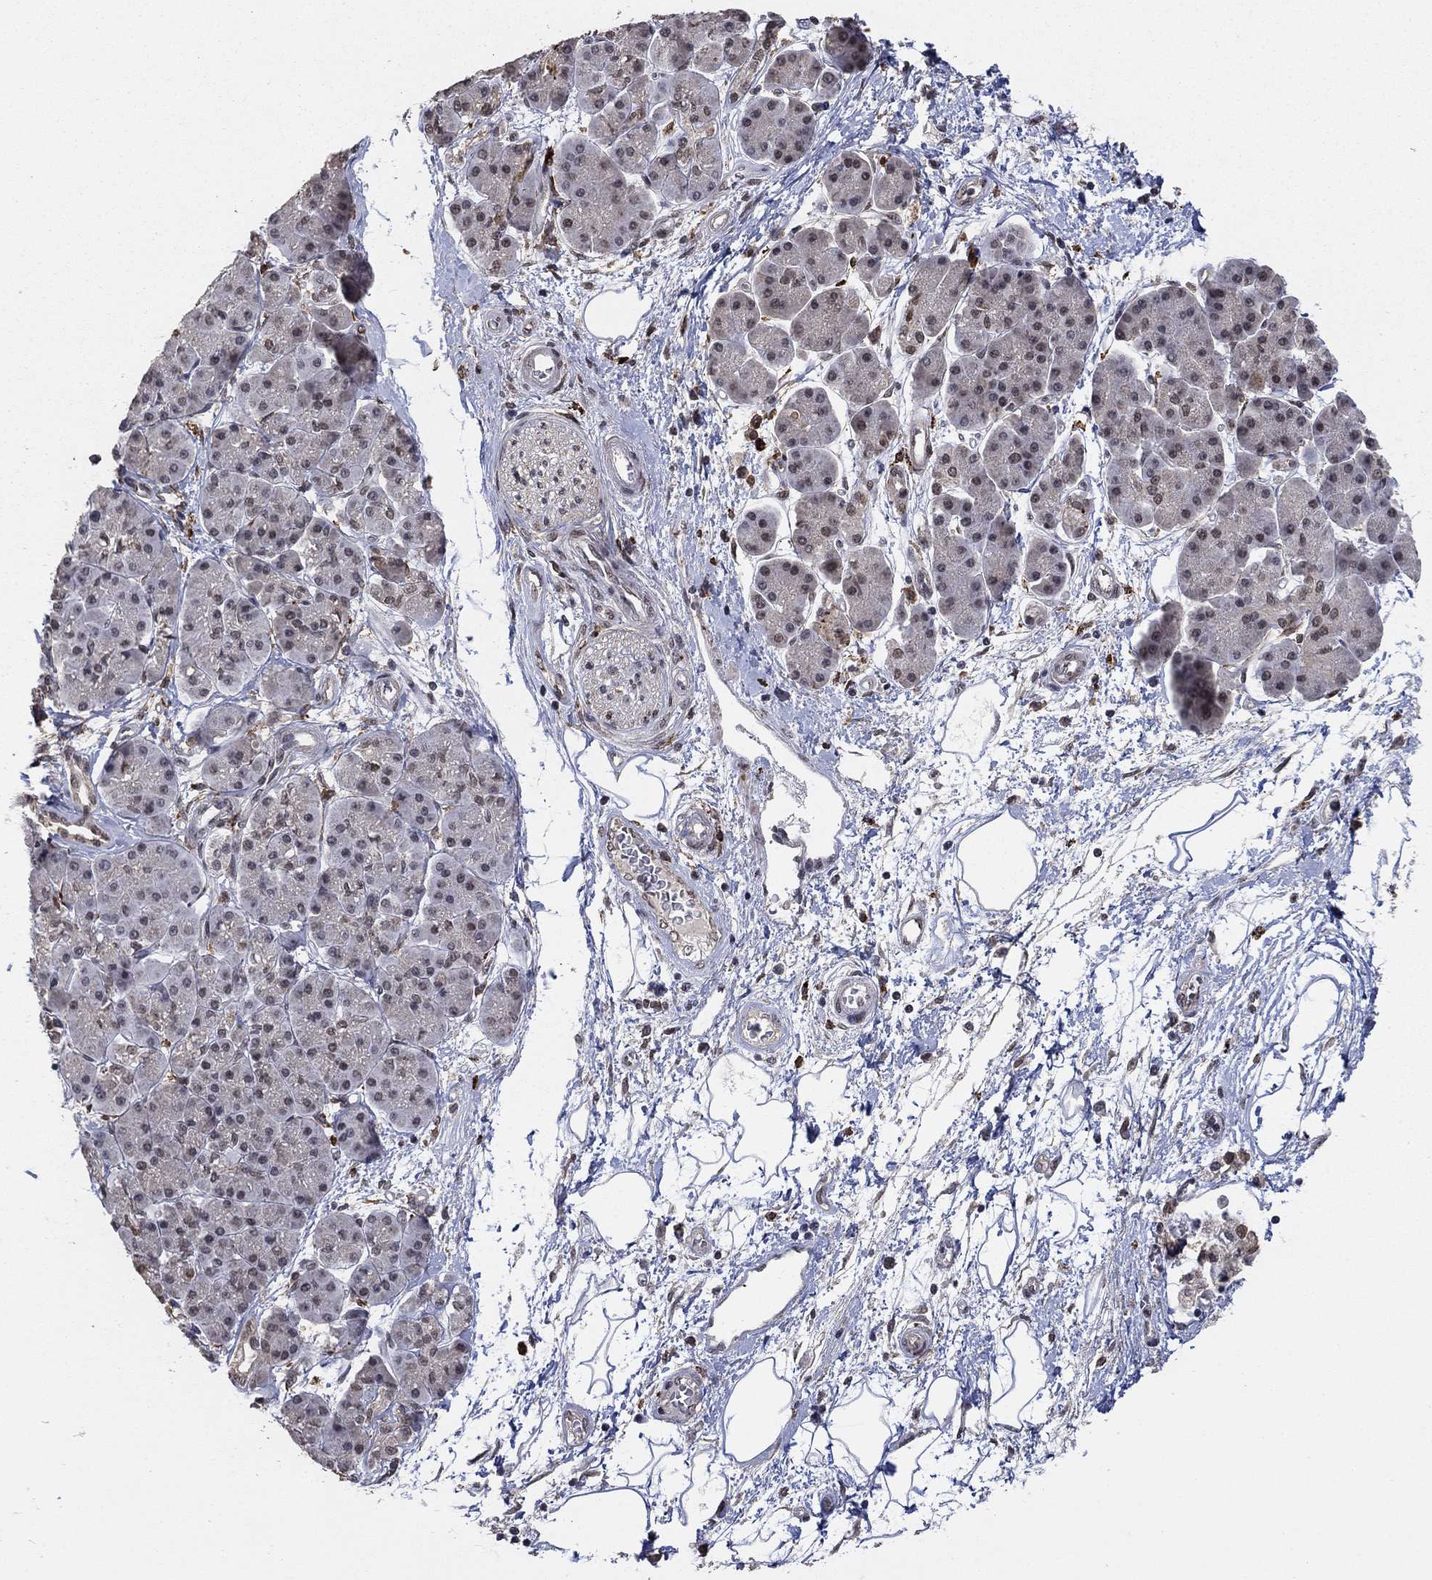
{"staining": {"intensity": "weak", "quantity": "<25%", "location": "nuclear"}, "tissue": "pancreatic cancer", "cell_type": "Tumor cells", "image_type": "cancer", "snomed": [{"axis": "morphology", "description": "Adenocarcinoma, NOS"}, {"axis": "topography", "description": "Pancreas"}], "caption": "DAB immunohistochemical staining of human pancreatic cancer reveals no significant staining in tumor cells.", "gene": "GRIA3", "patient": {"sex": "female", "age": 73}}